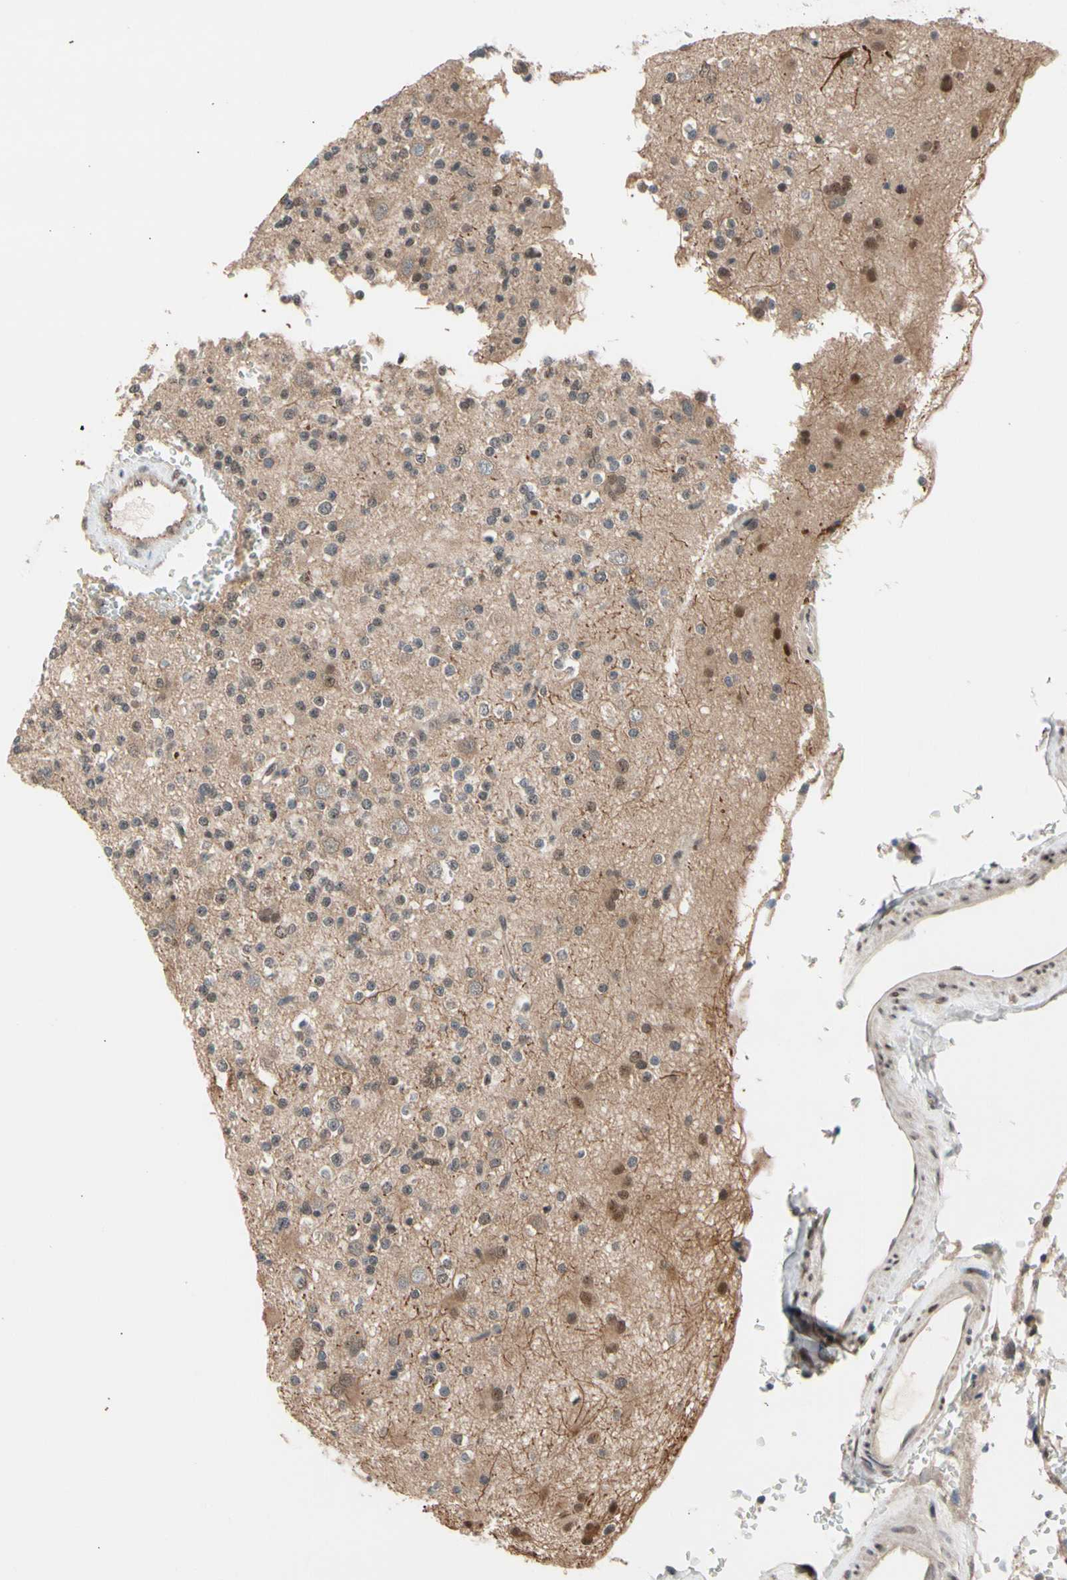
{"staining": {"intensity": "moderate", "quantity": "<25%", "location": "cytoplasmic/membranous,nuclear"}, "tissue": "glioma", "cell_type": "Tumor cells", "image_type": "cancer", "snomed": [{"axis": "morphology", "description": "Glioma, malignant, High grade"}, {"axis": "topography", "description": "Brain"}], "caption": "A histopathology image of glioma stained for a protein exhibits moderate cytoplasmic/membranous and nuclear brown staining in tumor cells.", "gene": "NGEF", "patient": {"sex": "male", "age": 47}}